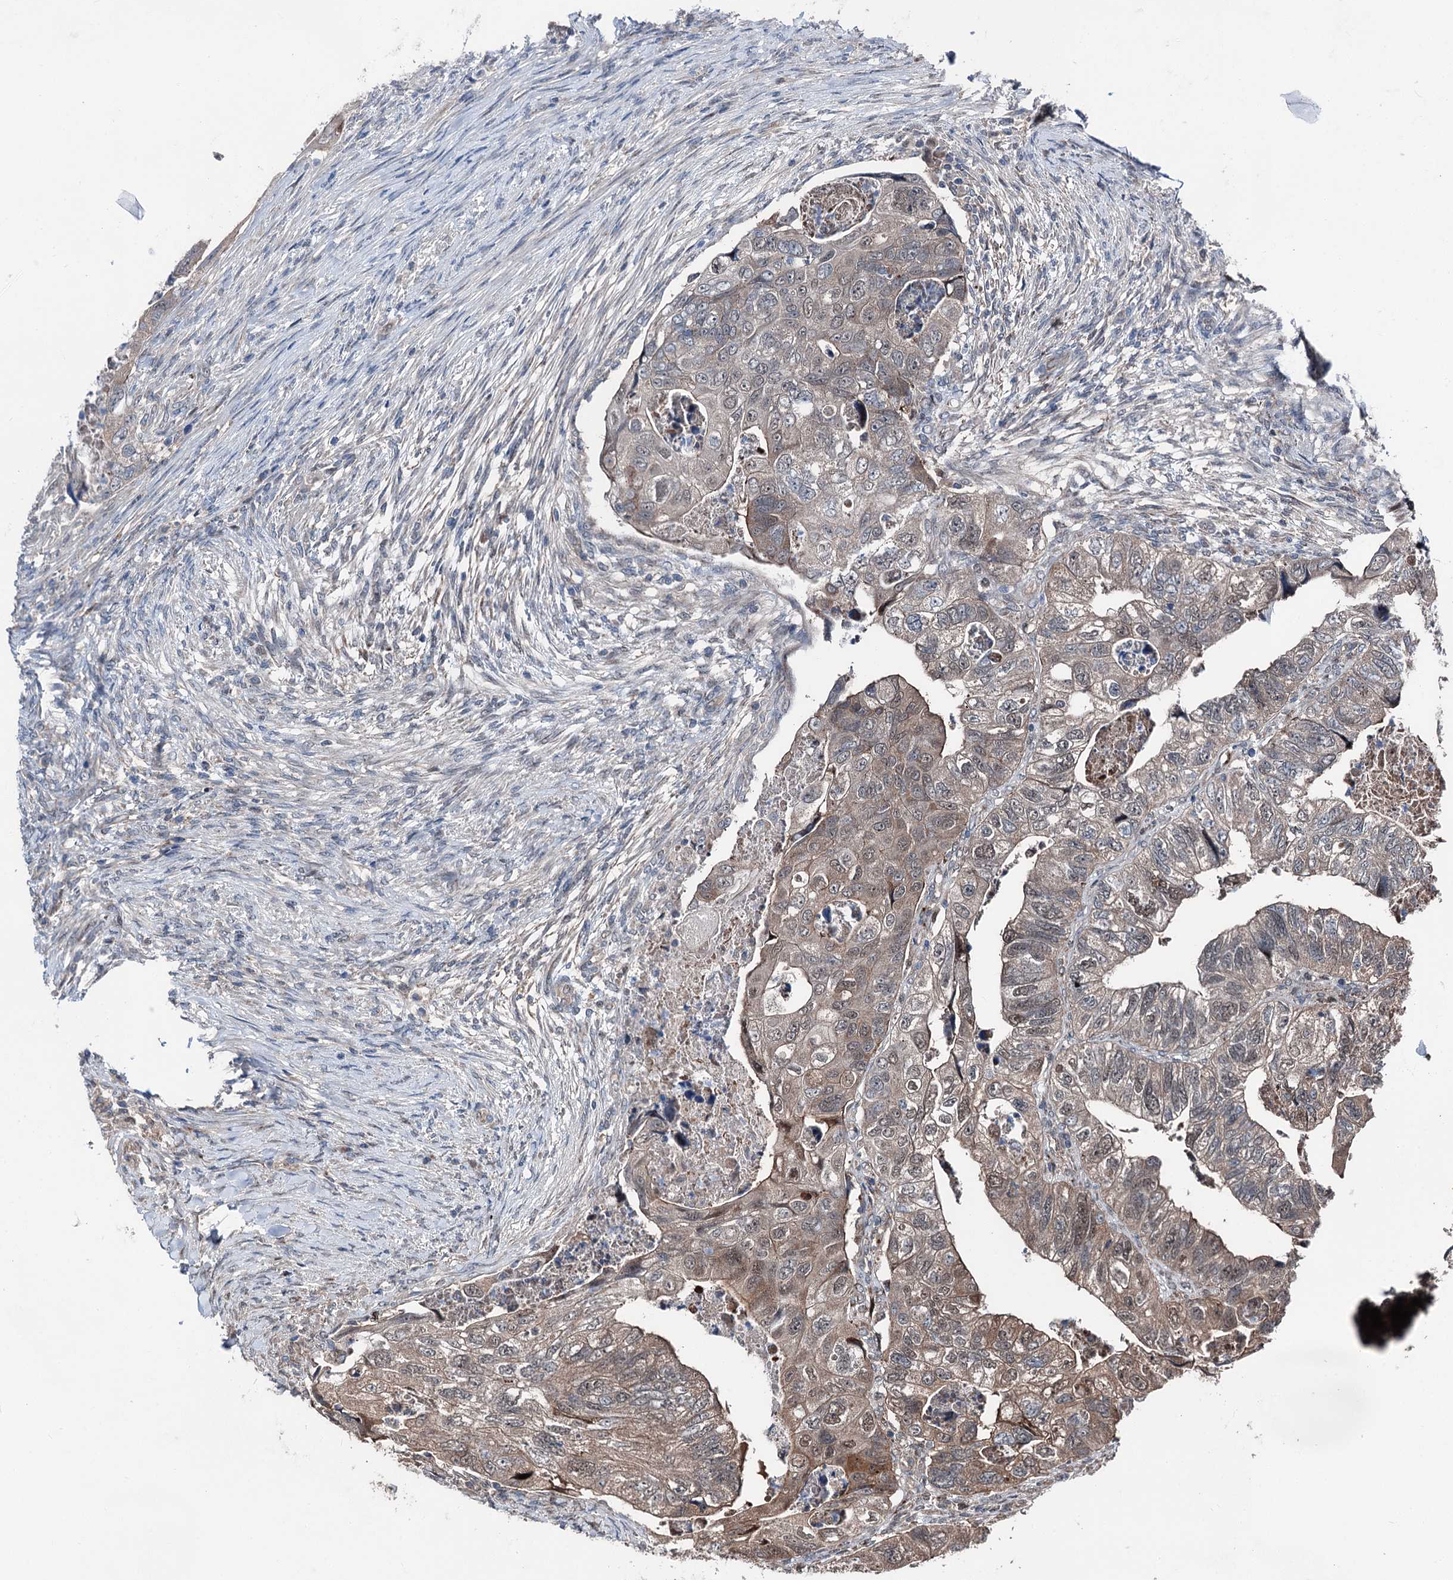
{"staining": {"intensity": "weak", "quantity": "25%-75%", "location": "cytoplasmic/membranous,nuclear"}, "tissue": "colorectal cancer", "cell_type": "Tumor cells", "image_type": "cancer", "snomed": [{"axis": "morphology", "description": "Adenocarcinoma, NOS"}, {"axis": "topography", "description": "Rectum"}], "caption": "Colorectal cancer stained for a protein (brown) displays weak cytoplasmic/membranous and nuclear positive expression in about 25%-75% of tumor cells.", "gene": "PSMD13", "patient": {"sex": "male", "age": 63}}